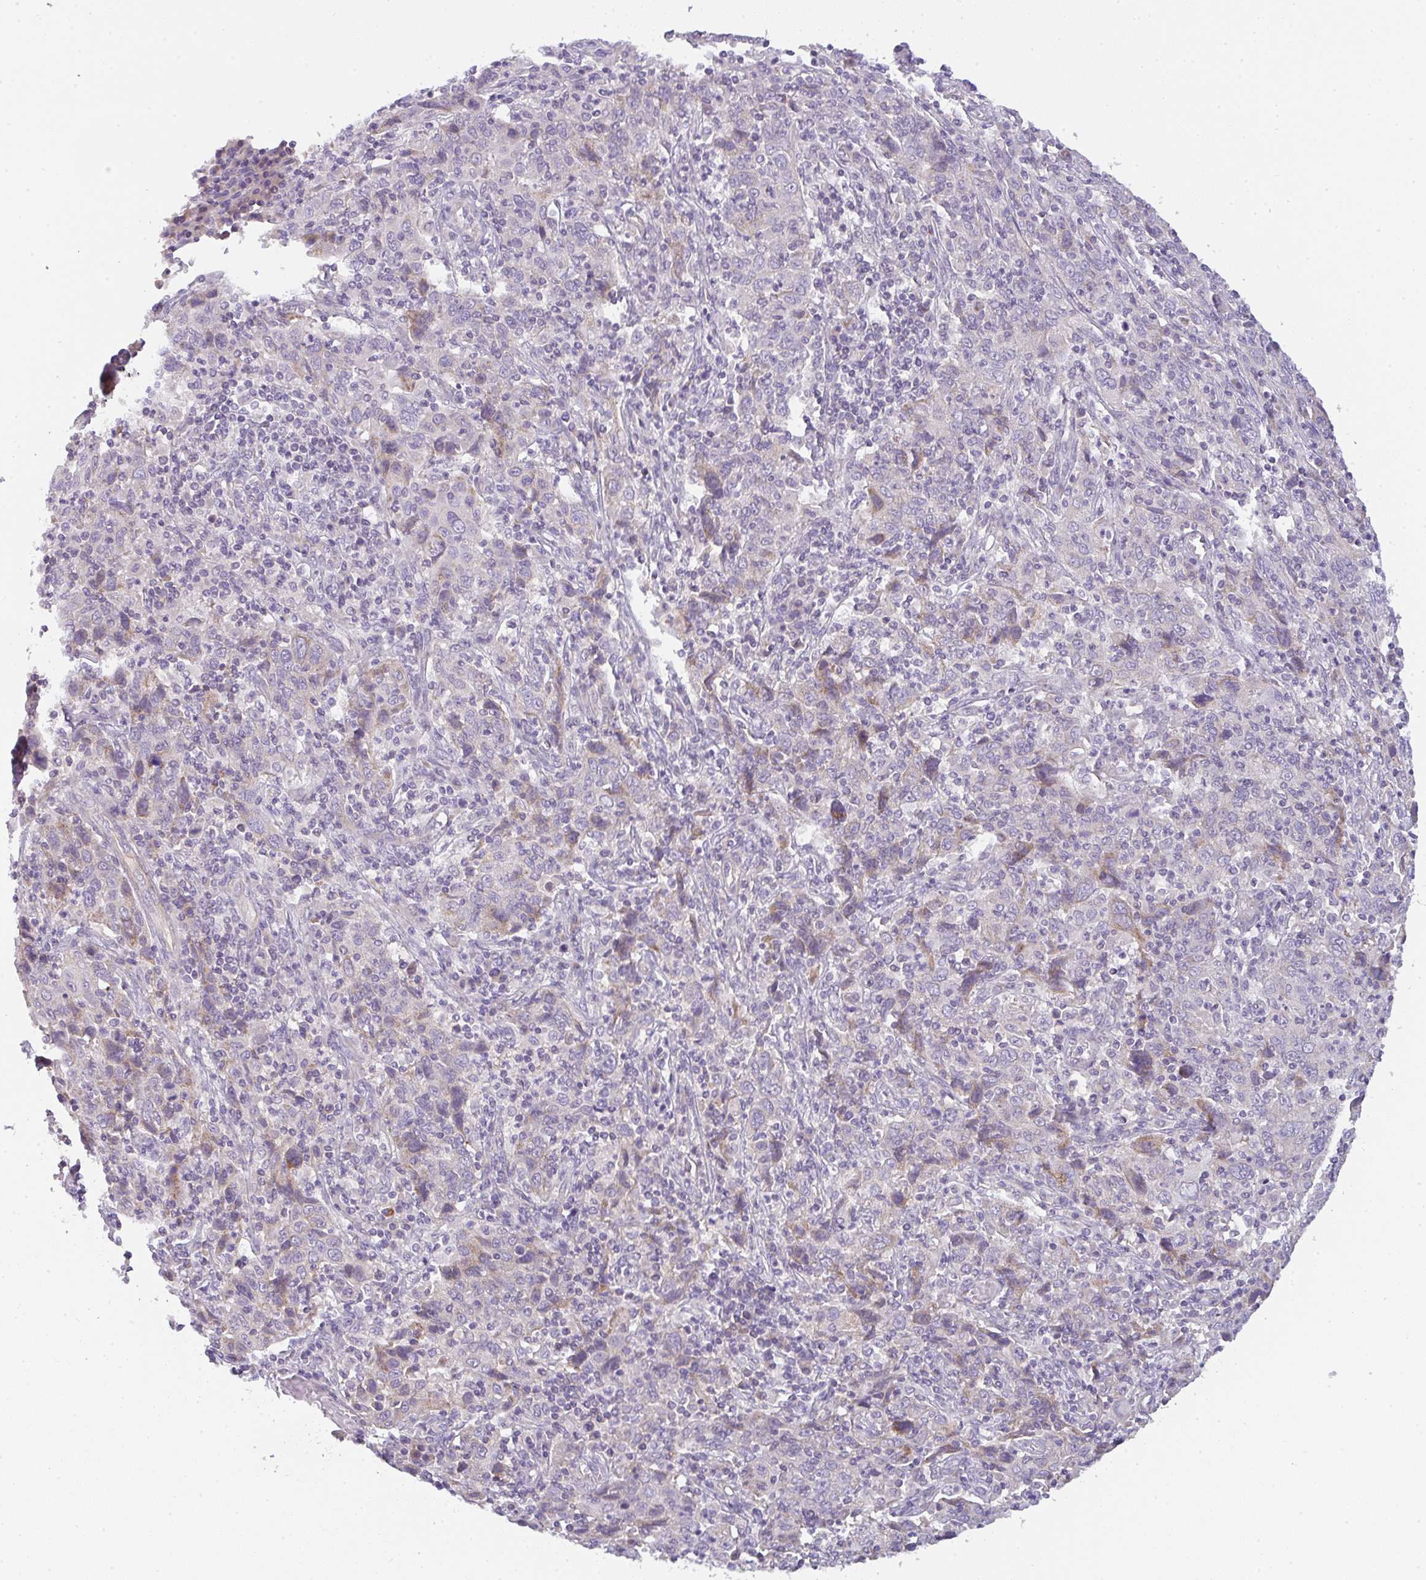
{"staining": {"intensity": "moderate", "quantity": "<25%", "location": "cytoplasmic/membranous"}, "tissue": "cervical cancer", "cell_type": "Tumor cells", "image_type": "cancer", "snomed": [{"axis": "morphology", "description": "Squamous cell carcinoma, NOS"}, {"axis": "topography", "description": "Cervix"}], "caption": "Immunohistochemical staining of cervical cancer (squamous cell carcinoma) shows low levels of moderate cytoplasmic/membranous positivity in approximately <25% of tumor cells.", "gene": "FILIP1", "patient": {"sex": "female", "age": 46}}